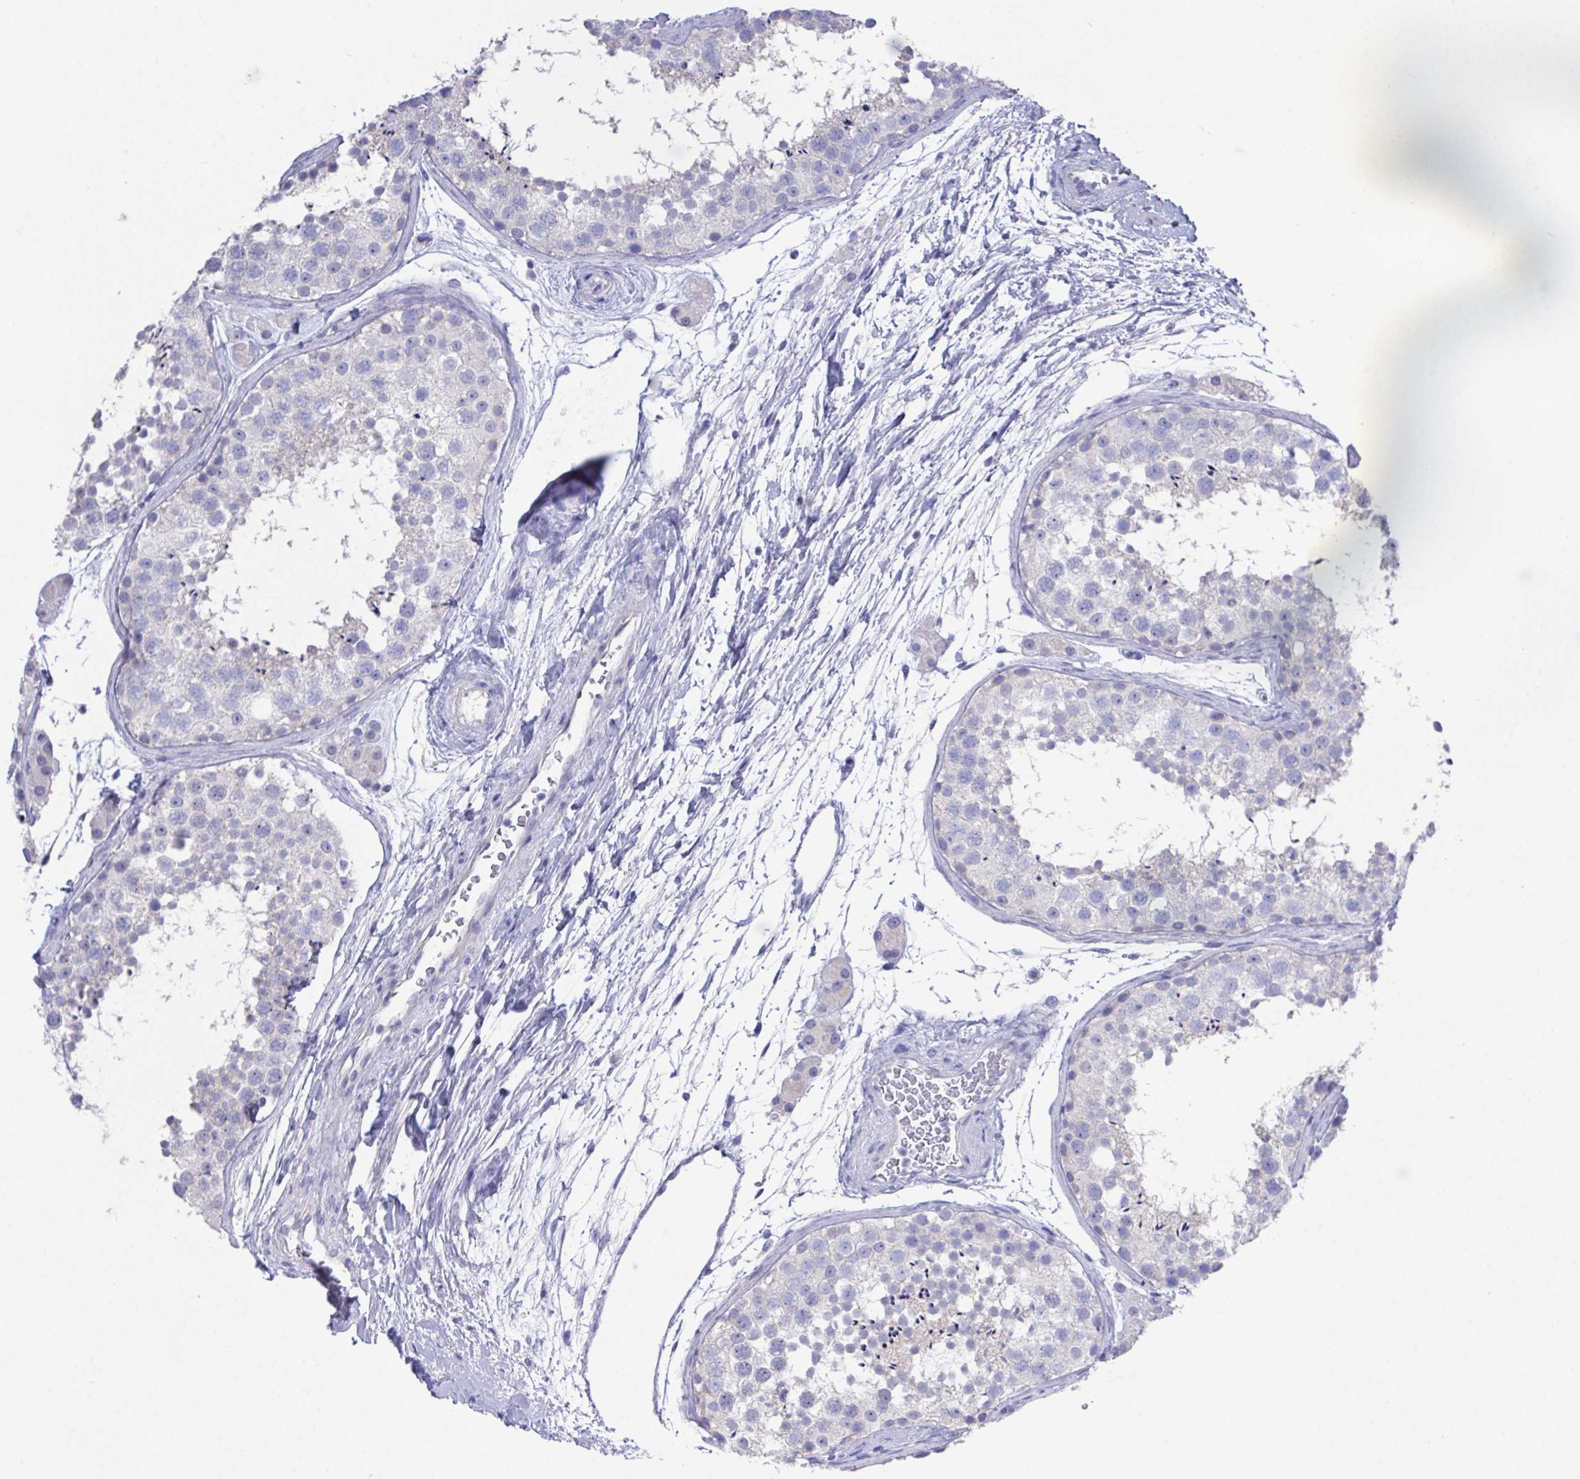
{"staining": {"intensity": "negative", "quantity": "none", "location": "none"}, "tissue": "testis", "cell_type": "Cells in seminiferous ducts", "image_type": "normal", "snomed": [{"axis": "morphology", "description": "Normal tissue, NOS"}, {"axis": "topography", "description": "Testis"}], "caption": "Immunohistochemistry (IHC) image of unremarkable testis: testis stained with DAB (3,3'-diaminobenzidine) shows no significant protein positivity in cells in seminiferous ducts.", "gene": "PRG3", "patient": {"sex": "male", "age": 41}}